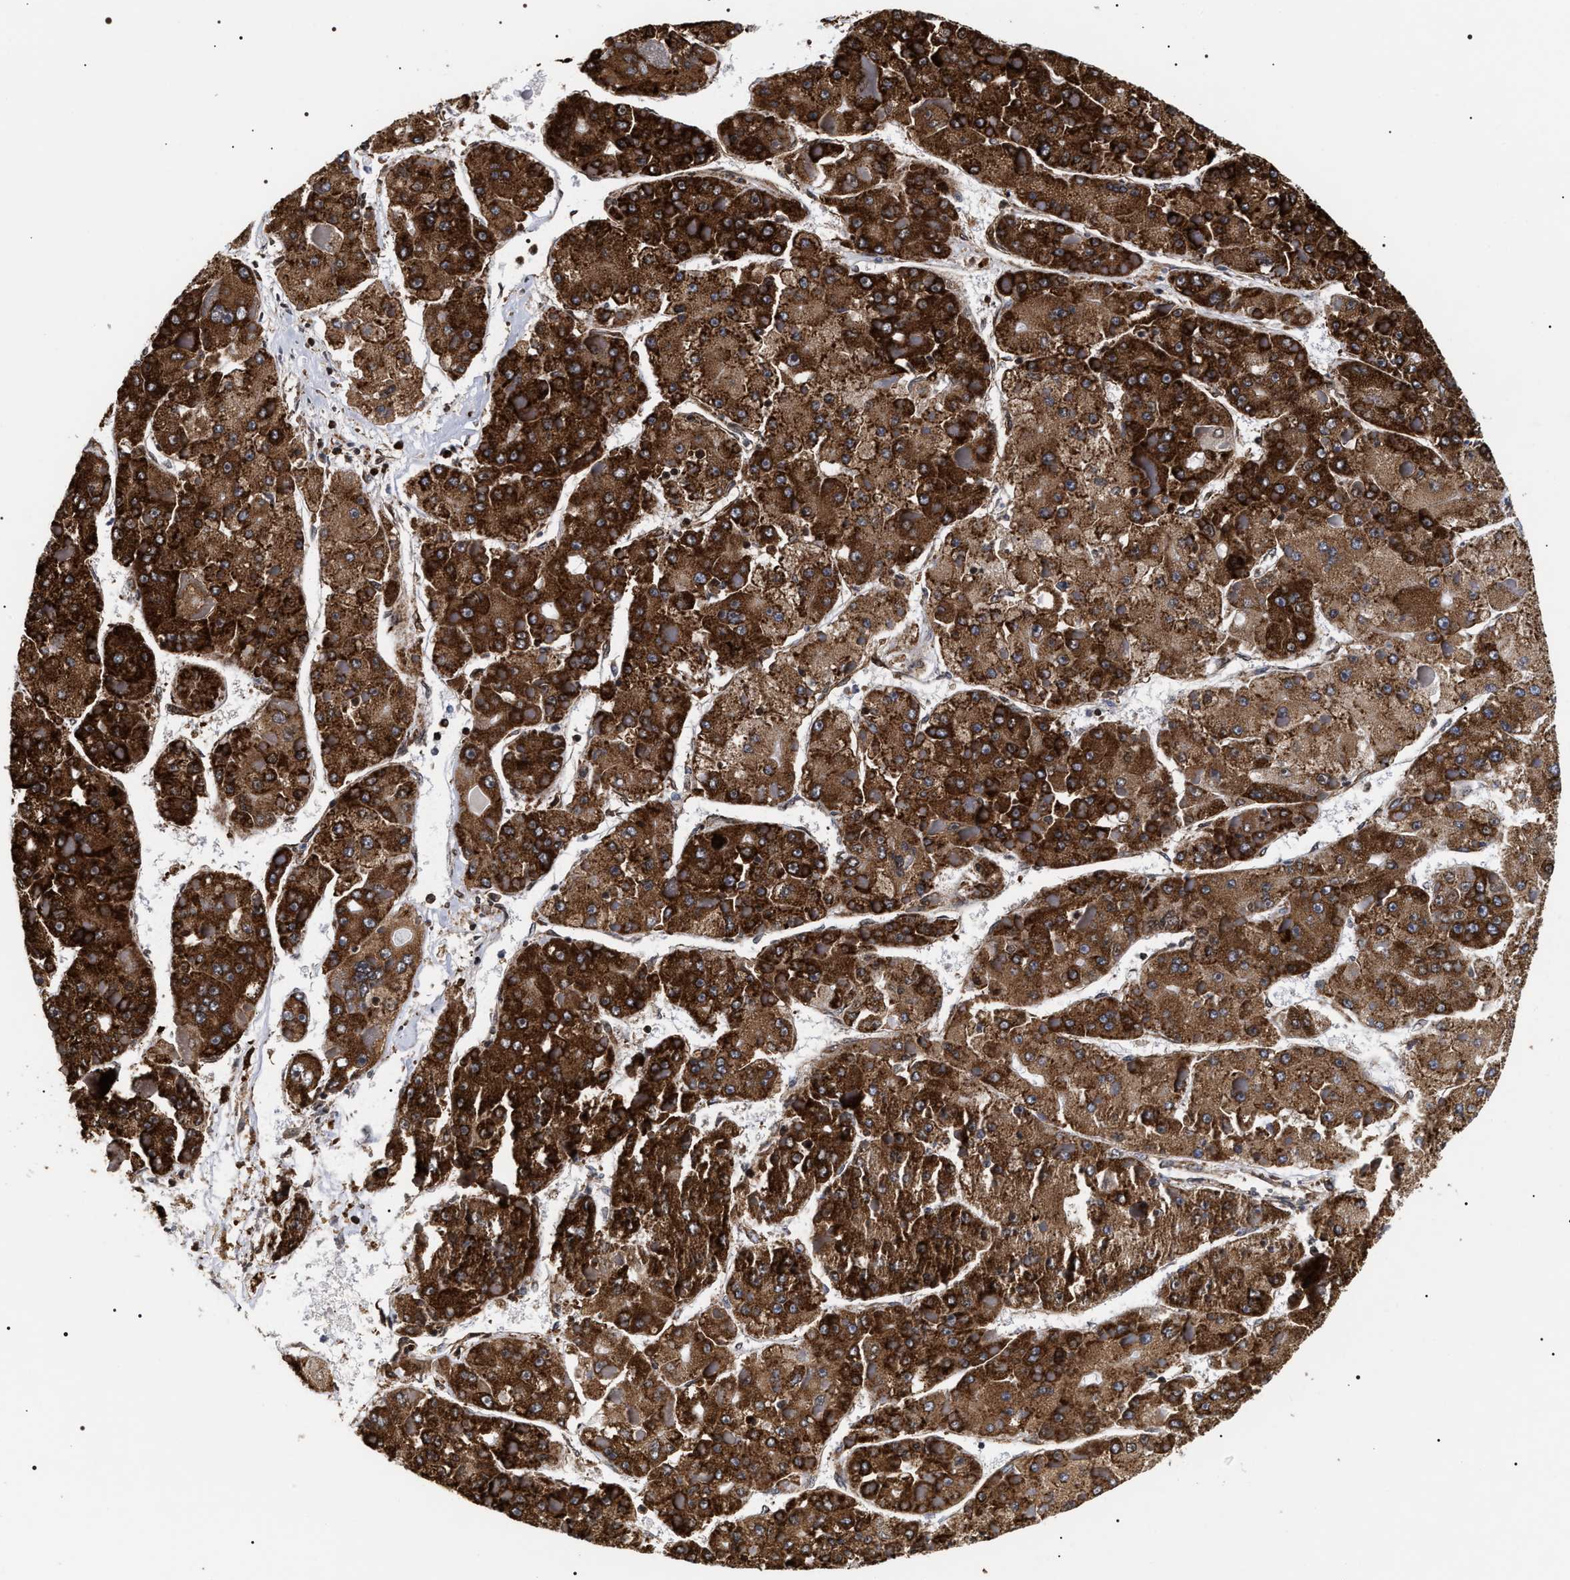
{"staining": {"intensity": "strong", "quantity": ">75%", "location": "cytoplasmic/membranous"}, "tissue": "liver cancer", "cell_type": "Tumor cells", "image_type": "cancer", "snomed": [{"axis": "morphology", "description": "Carcinoma, Hepatocellular, NOS"}, {"axis": "topography", "description": "Liver"}], "caption": "High-power microscopy captured an IHC photomicrograph of liver hepatocellular carcinoma, revealing strong cytoplasmic/membranous expression in about >75% of tumor cells.", "gene": "SERBP1", "patient": {"sex": "female", "age": 73}}